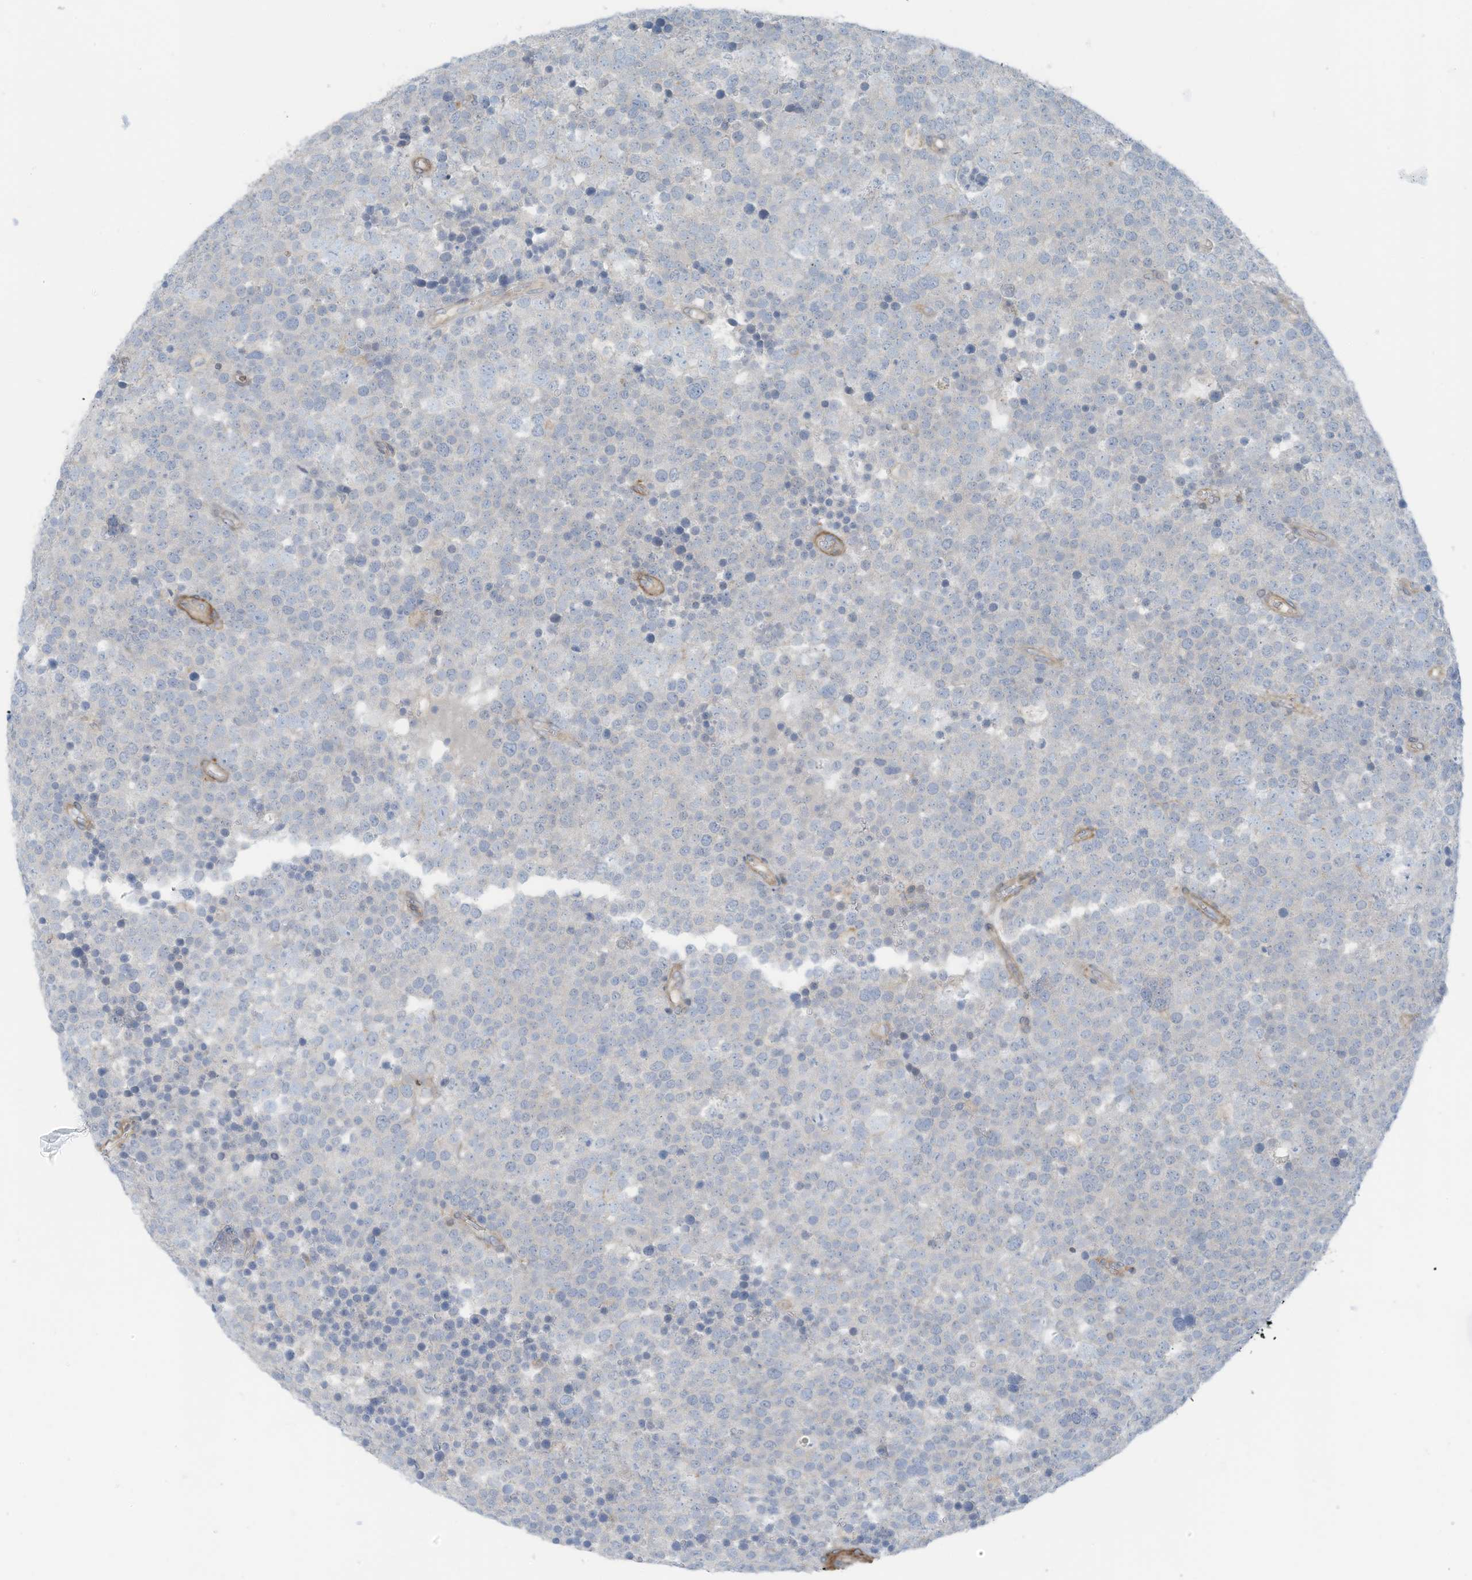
{"staining": {"intensity": "negative", "quantity": "none", "location": "none"}, "tissue": "testis cancer", "cell_type": "Tumor cells", "image_type": "cancer", "snomed": [{"axis": "morphology", "description": "Seminoma, NOS"}, {"axis": "topography", "description": "Testis"}], "caption": "Image shows no protein staining in tumor cells of testis seminoma tissue.", "gene": "ZNF846", "patient": {"sex": "male", "age": 71}}